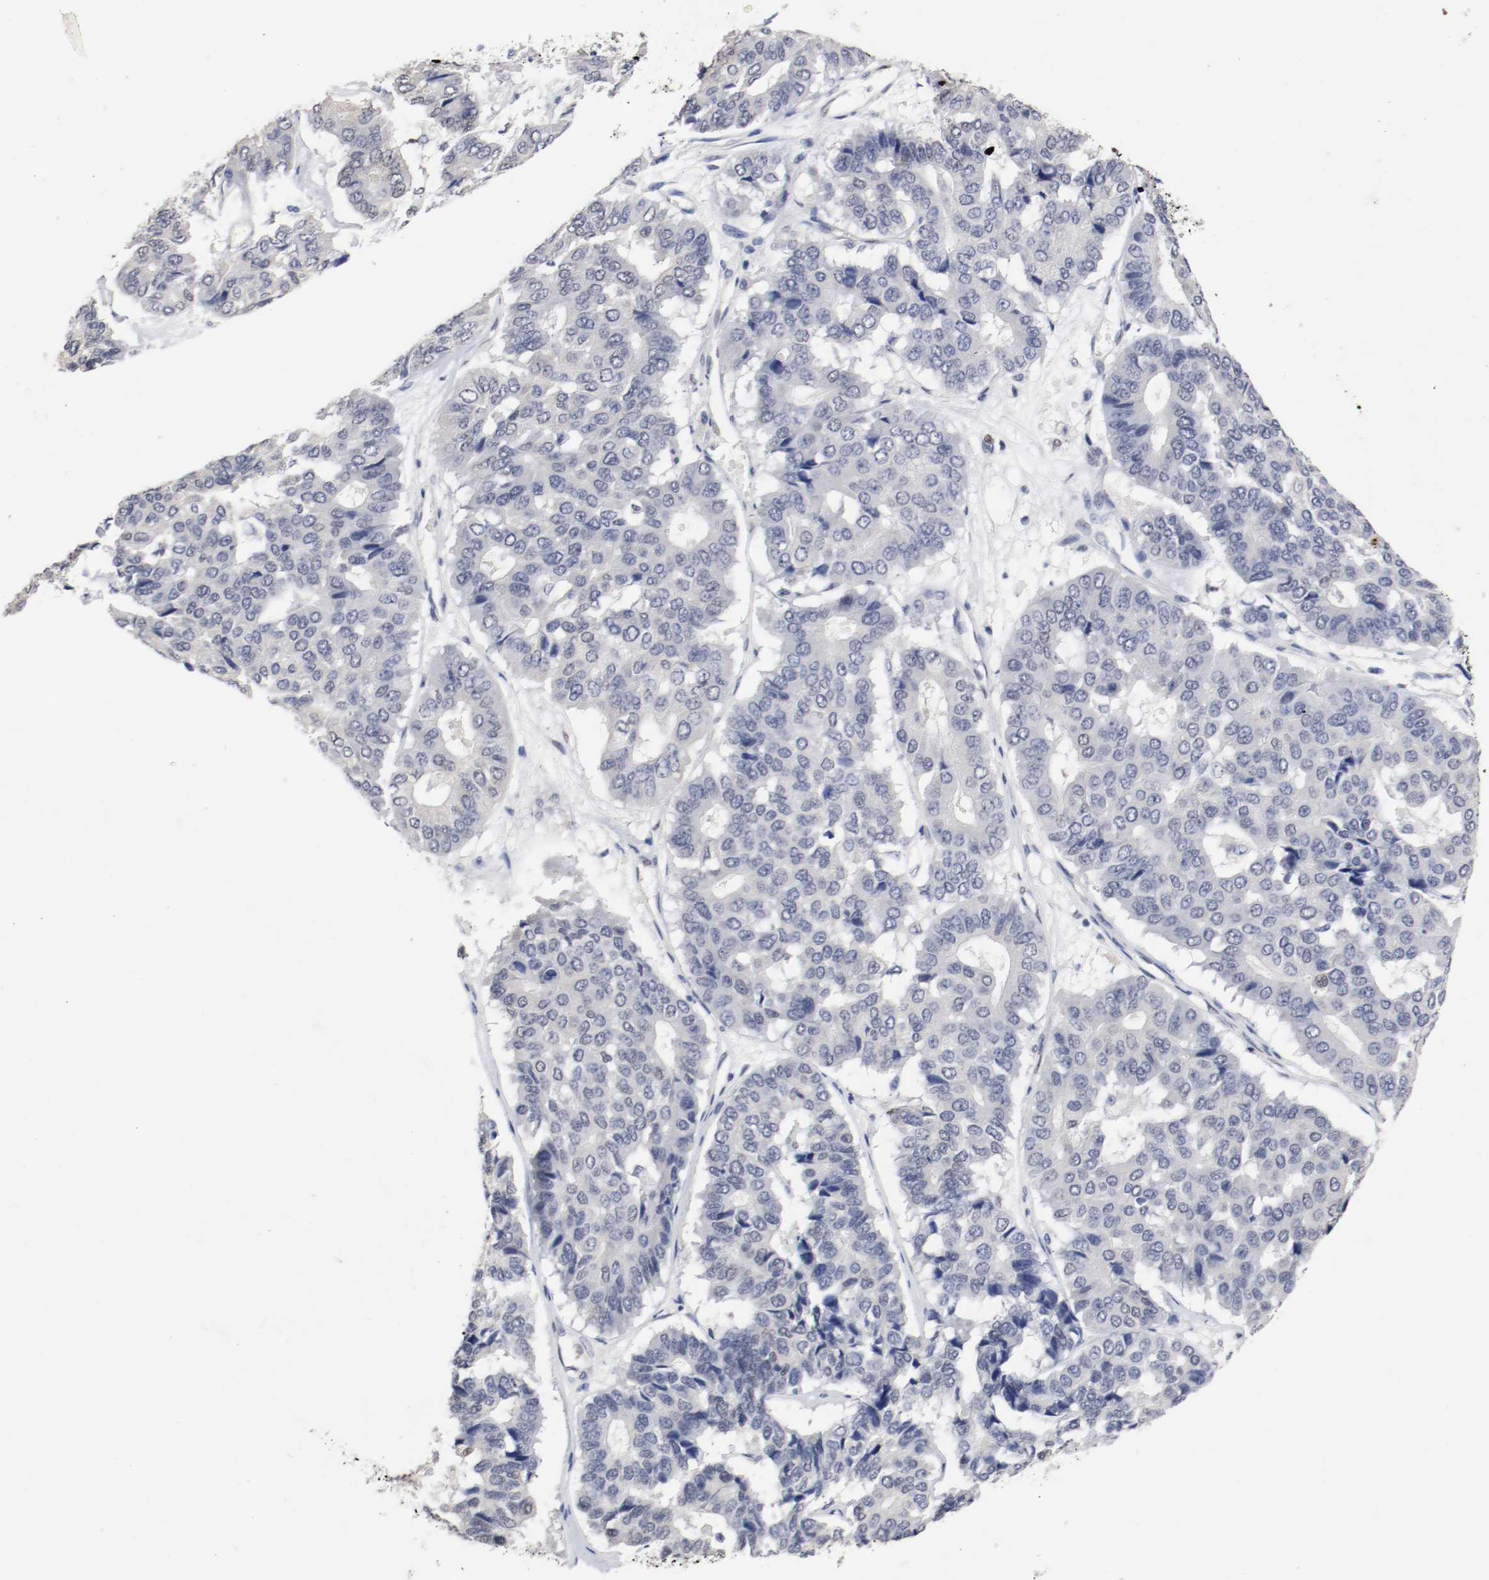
{"staining": {"intensity": "negative", "quantity": "none", "location": "none"}, "tissue": "pancreatic cancer", "cell_type": "Tumor cells", "image_type": "cancer", "snomed": [{"axis": "morphology", "description": "Adenocarcinoma, NOS"}, {"axis": "topography", "description": "Pancreas"}], "caption": "High power microscopy photomicrograph of an immunohistochemistry (IHC) image of pancreatic cancer, revealing no significant expression in tumor cells.", "gene": "FOSL2", "patient": {"sex": "male", "age": 50}}